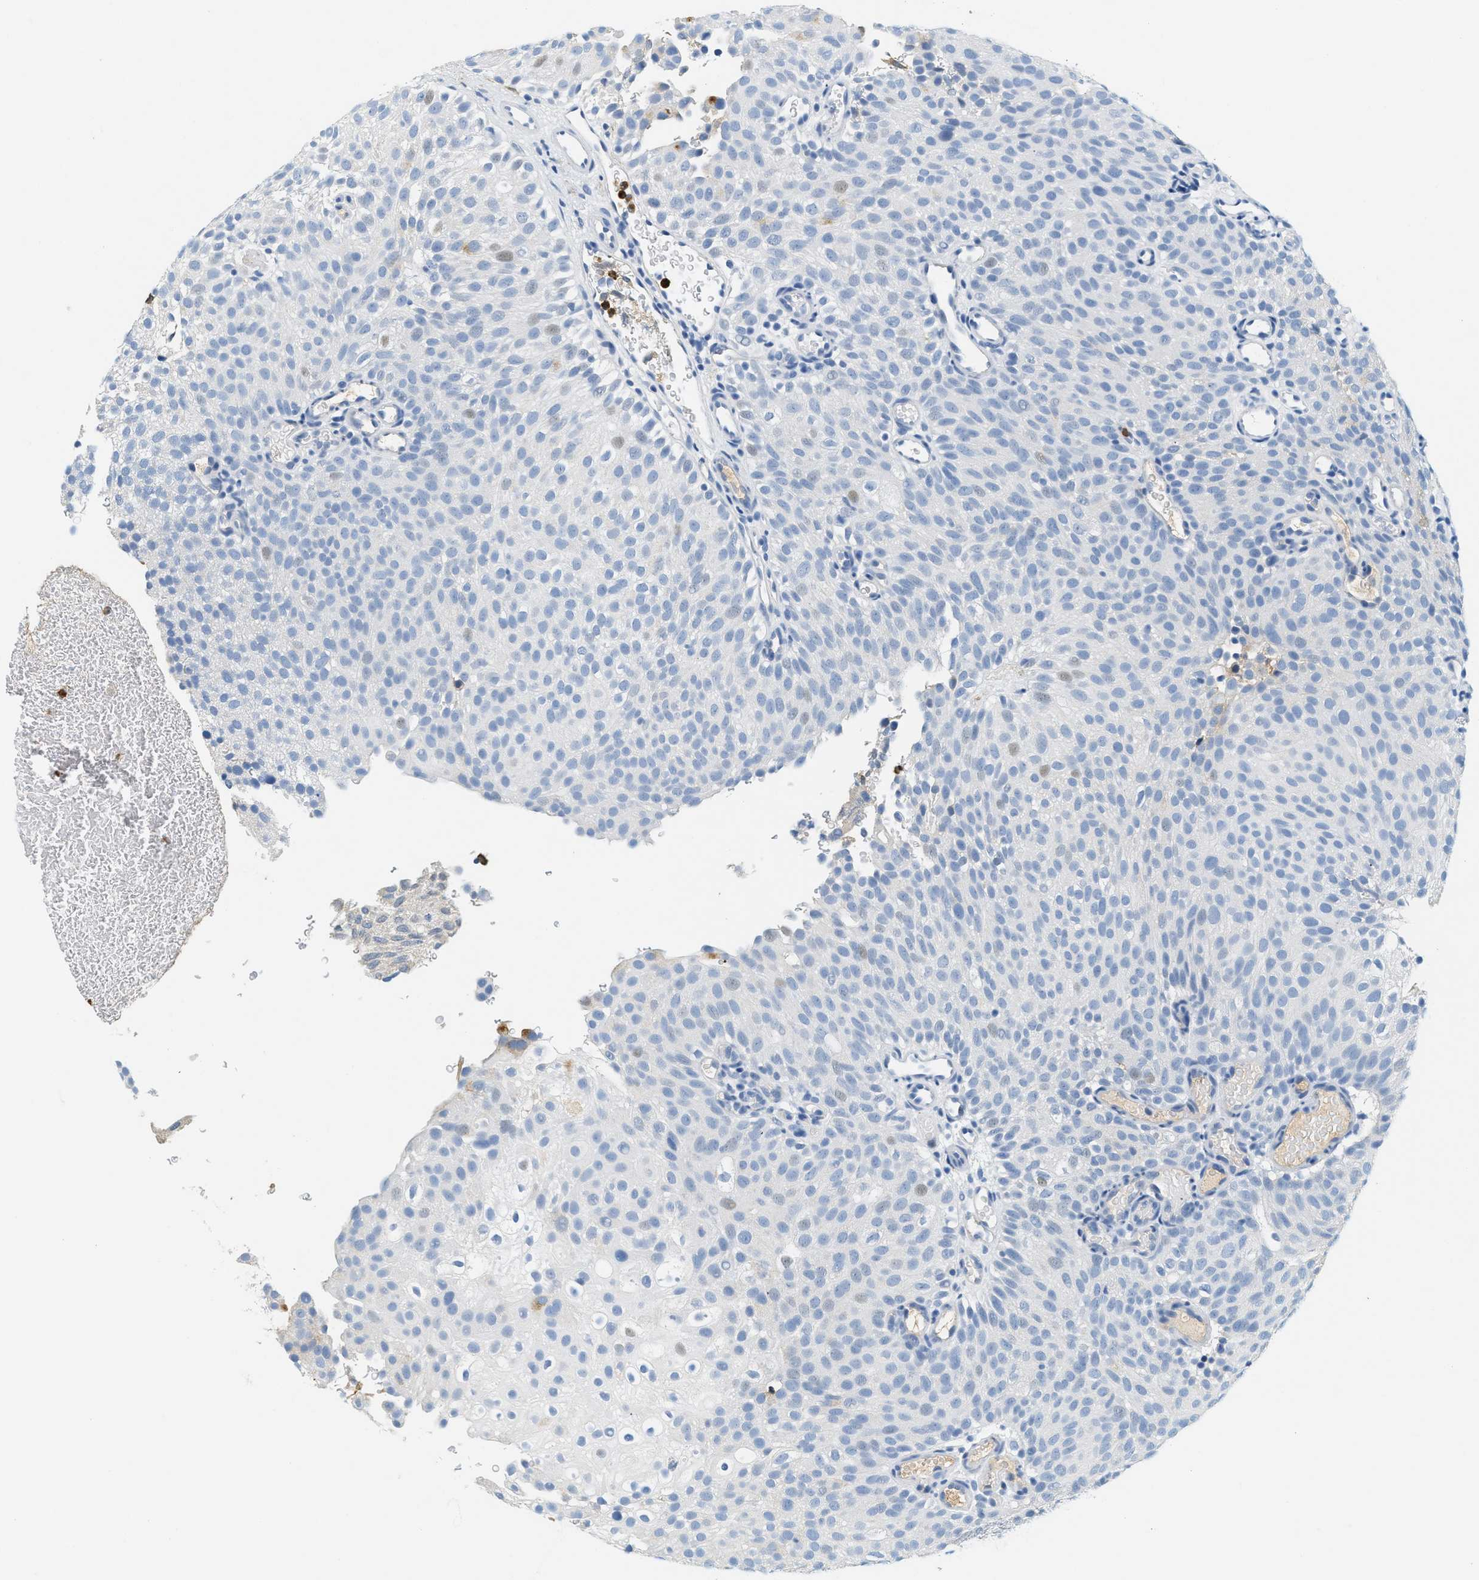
{"staining": {"intensity": "negative", "quantity": "none", "location": "none"}, "tissue": "urothelial cancer", "cell_type": "Tumor cells", "image_type": "cancer", "snomed": [{"axis": "morphology", "description": "Urothelial carcinoma, Low grade"}, {"axis": "topography", "description": "Urinary bladder"}], "caption": "IHC image of neoplastic tissue: human urothelial cancer stained with DAB reveals no significant protein staining in tumor cells. (Immunohistochemistry (ihc), brightfield microscopy, high magnification).", "gene": "LCN2", "patient": {"sex": "male", "age": 78}}